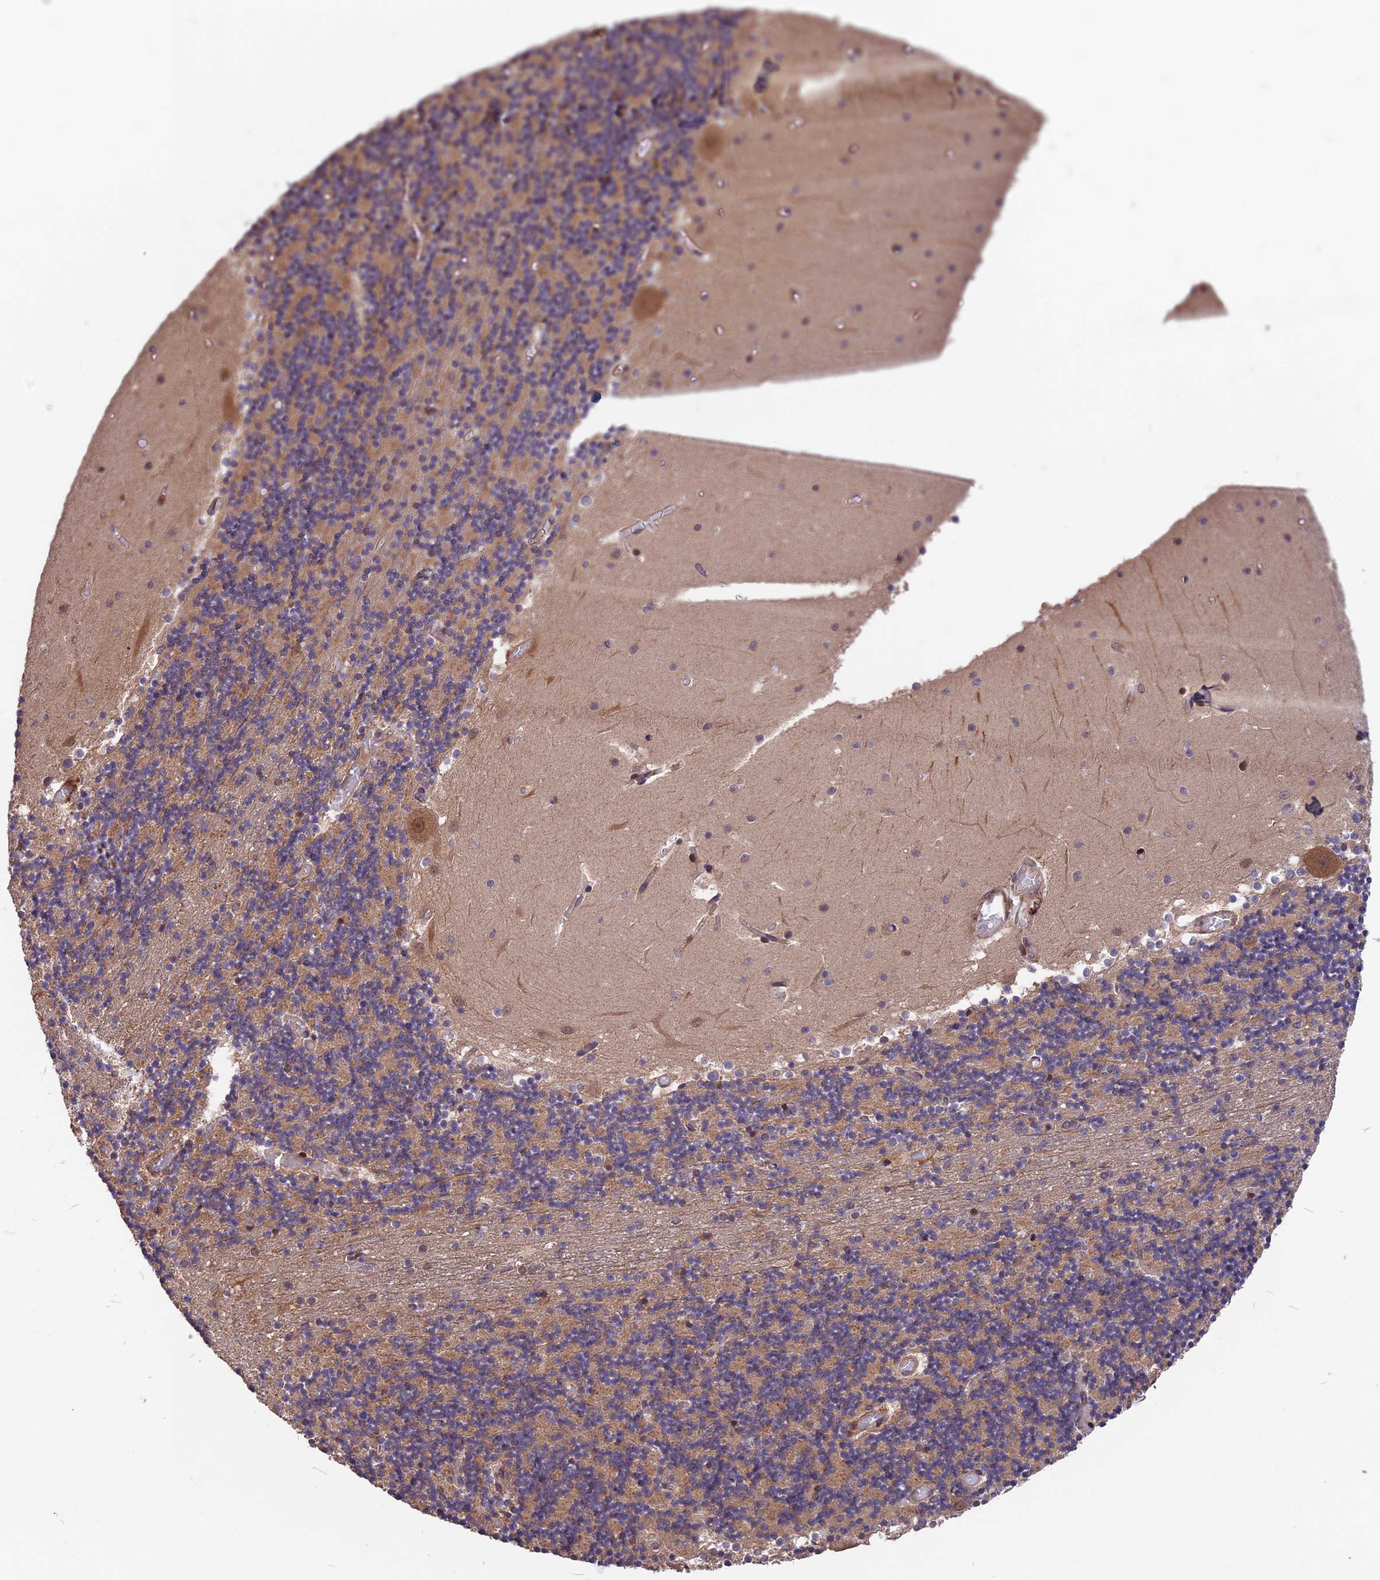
{"staining": {"intensity": "weak", "quantity": "25%-75%", "location": "cytoplasmic/membranous"}, "tissue": "cerebellum", "cell_type": "Cells in granular layer", "image_type": "normal", "snomed": [{"axis": "morphology", "description": "Normal tissue, NOS"}, {"axis": "topography", "description": "Cerebellum"}], "caption": "About 25%-75% of cells in granular layer in benign cerebellum show weak cytoplasmic/membranous protein expression as visualized by brown immunohistochemical staining.", "gene": "ESCO1", "patient": {"sex": "female", "age": 28}}